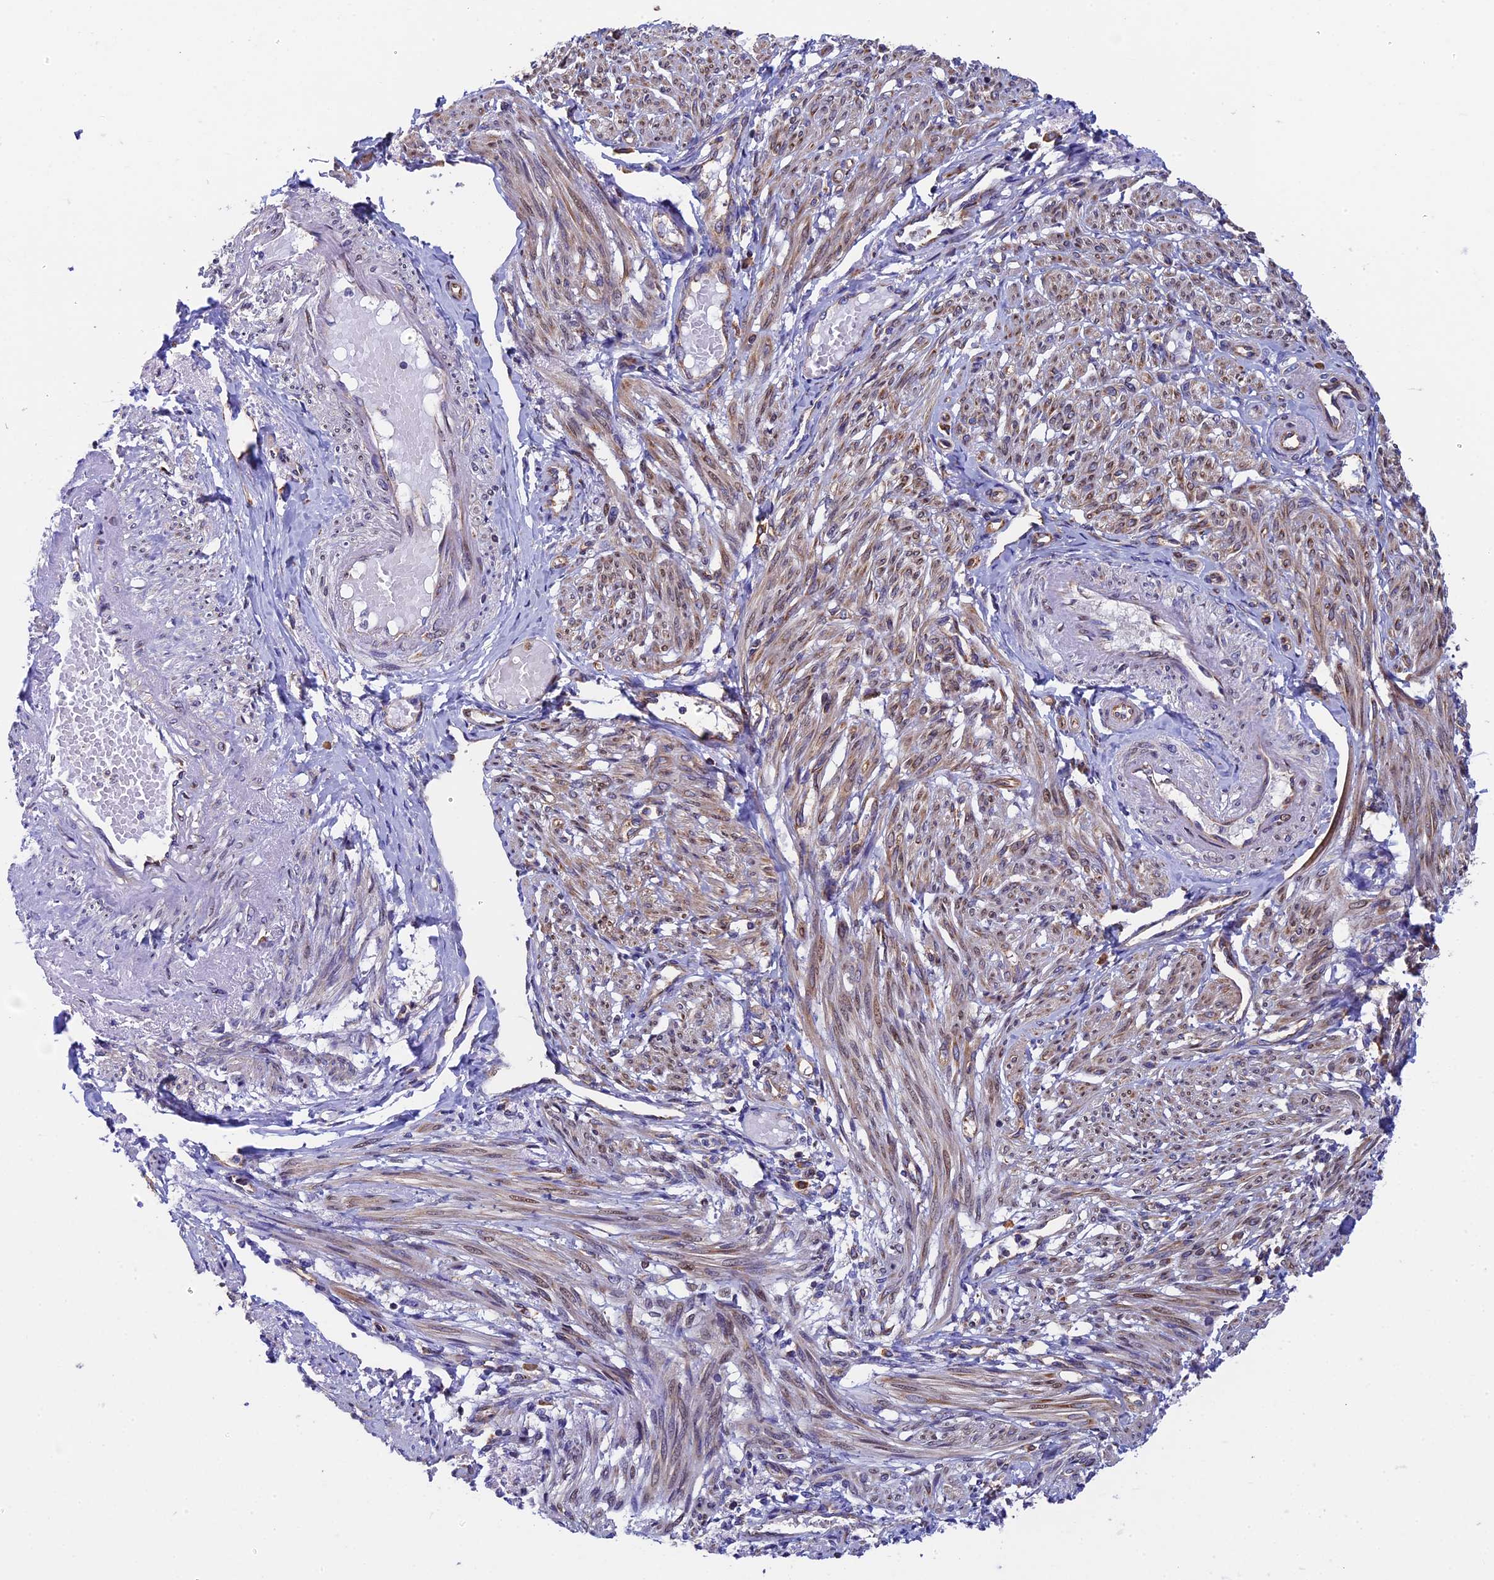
{"staining": {"intensity": "weak", "quantity": "25%-75%", "location": "cytoplasmic/membranous"}, "tissue": "smooth muscle", "cell_type": "Smooth muscle cells", "image_type": "normal", "snomed": [{"axis": "morphology", "description": "Normal tissue, NOS"}, {"axis": "topography", "description": "Smooth muscle"}], "caption": "About 25%-75% of smooth muscle cells in normal human smooth muscle reveal weak cytoplasmic/membranous protein positivity as visualized by brown immunohistochemical staining.", "gene": "SLC9A5", "patient": {"sex": "female", "age": 39}}